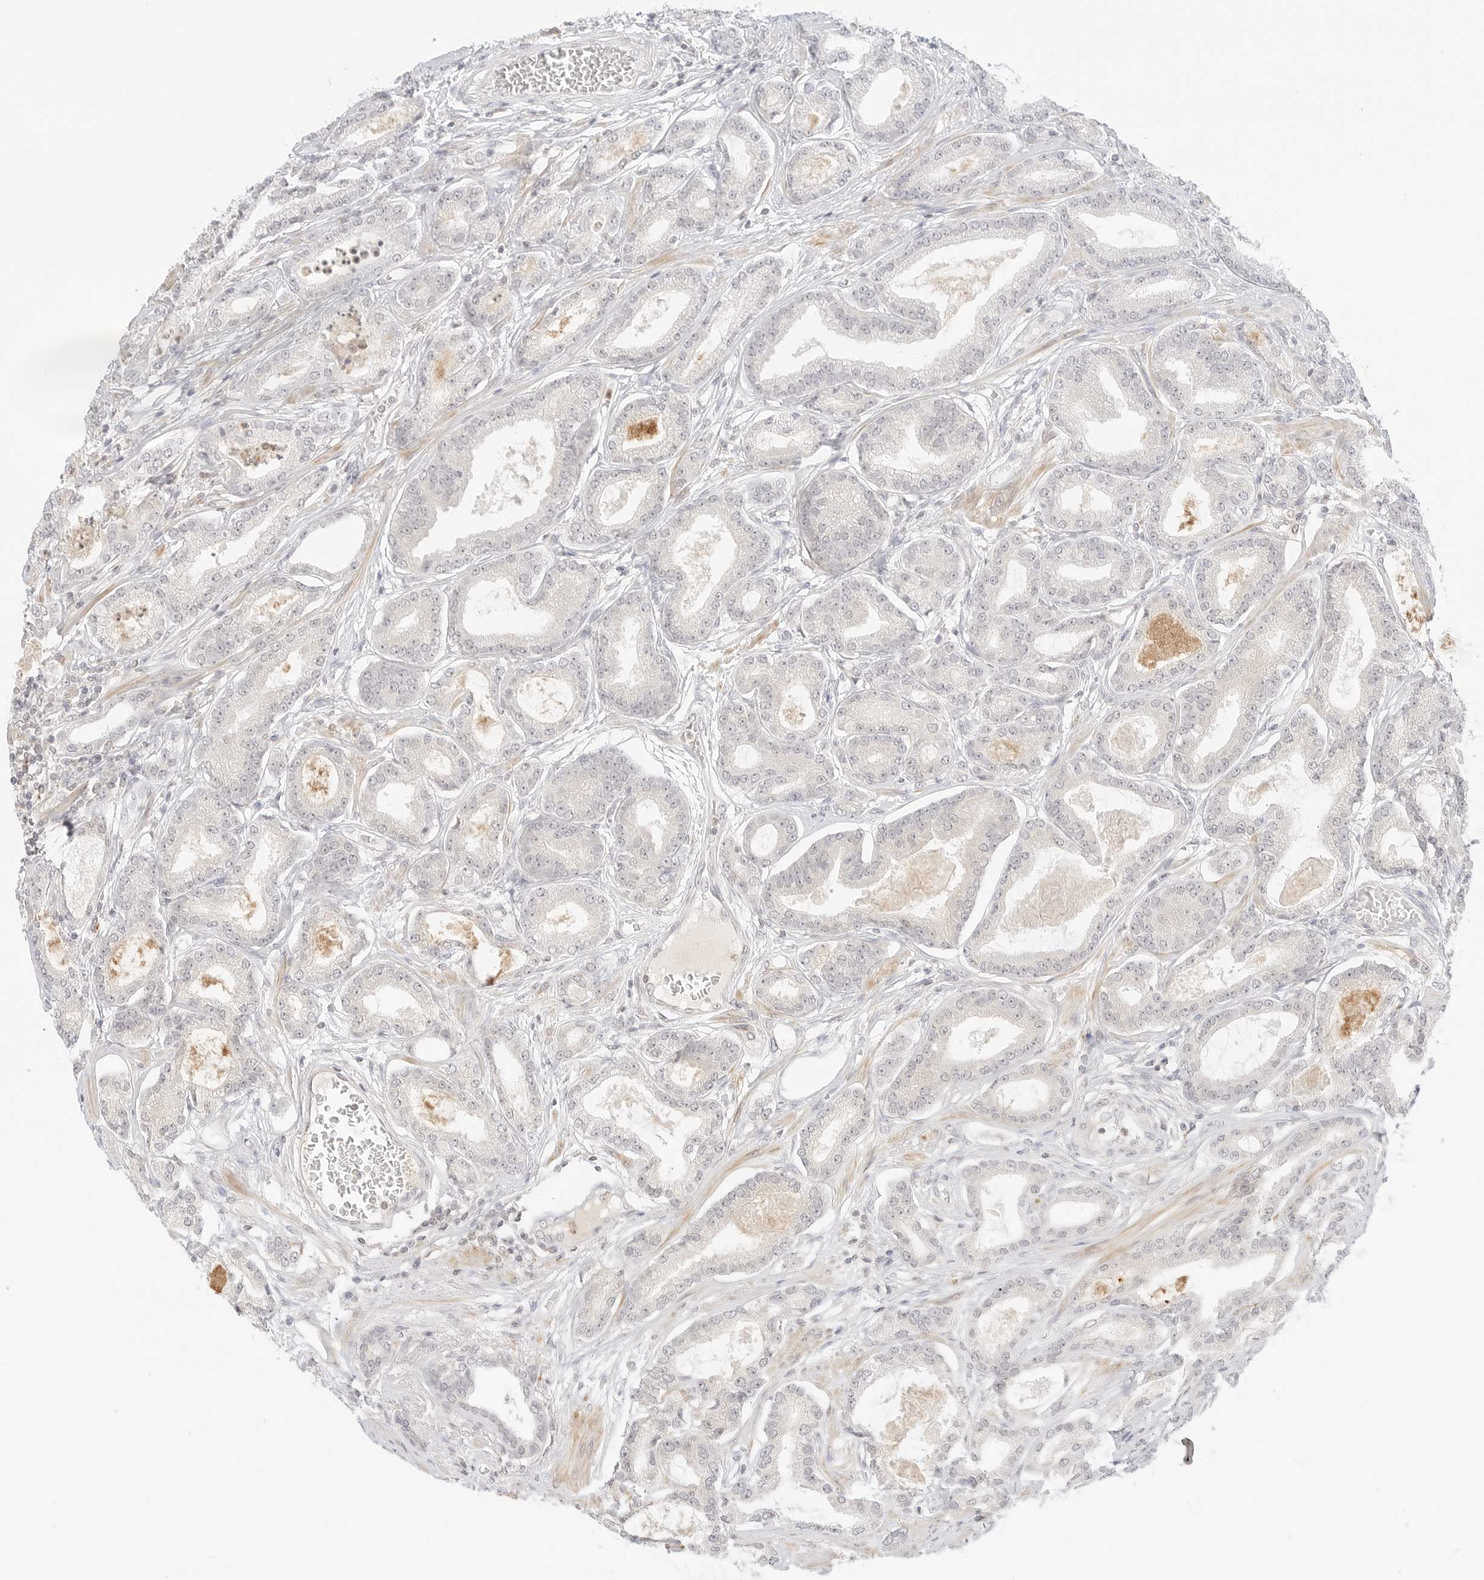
{"staining": {"intensity": "negative", "quantity": "none", "location": "none"}, "tissue": "prostate cancer", "cell_type": "Tumor cells", "image_type": "cancer", "snomed": [{"axis": "morphology", "description": "Adenocarcinoma, Low grade"}, {"axis": "topography", "description": "Prostate"}], "caption": "This is an IHC histopathology image of human prostate adenocarcinoma (low-grade). There is no positivity in tumor cells.", "gene": "GNAS", "patient": {"sex": "male", "age": 60}}